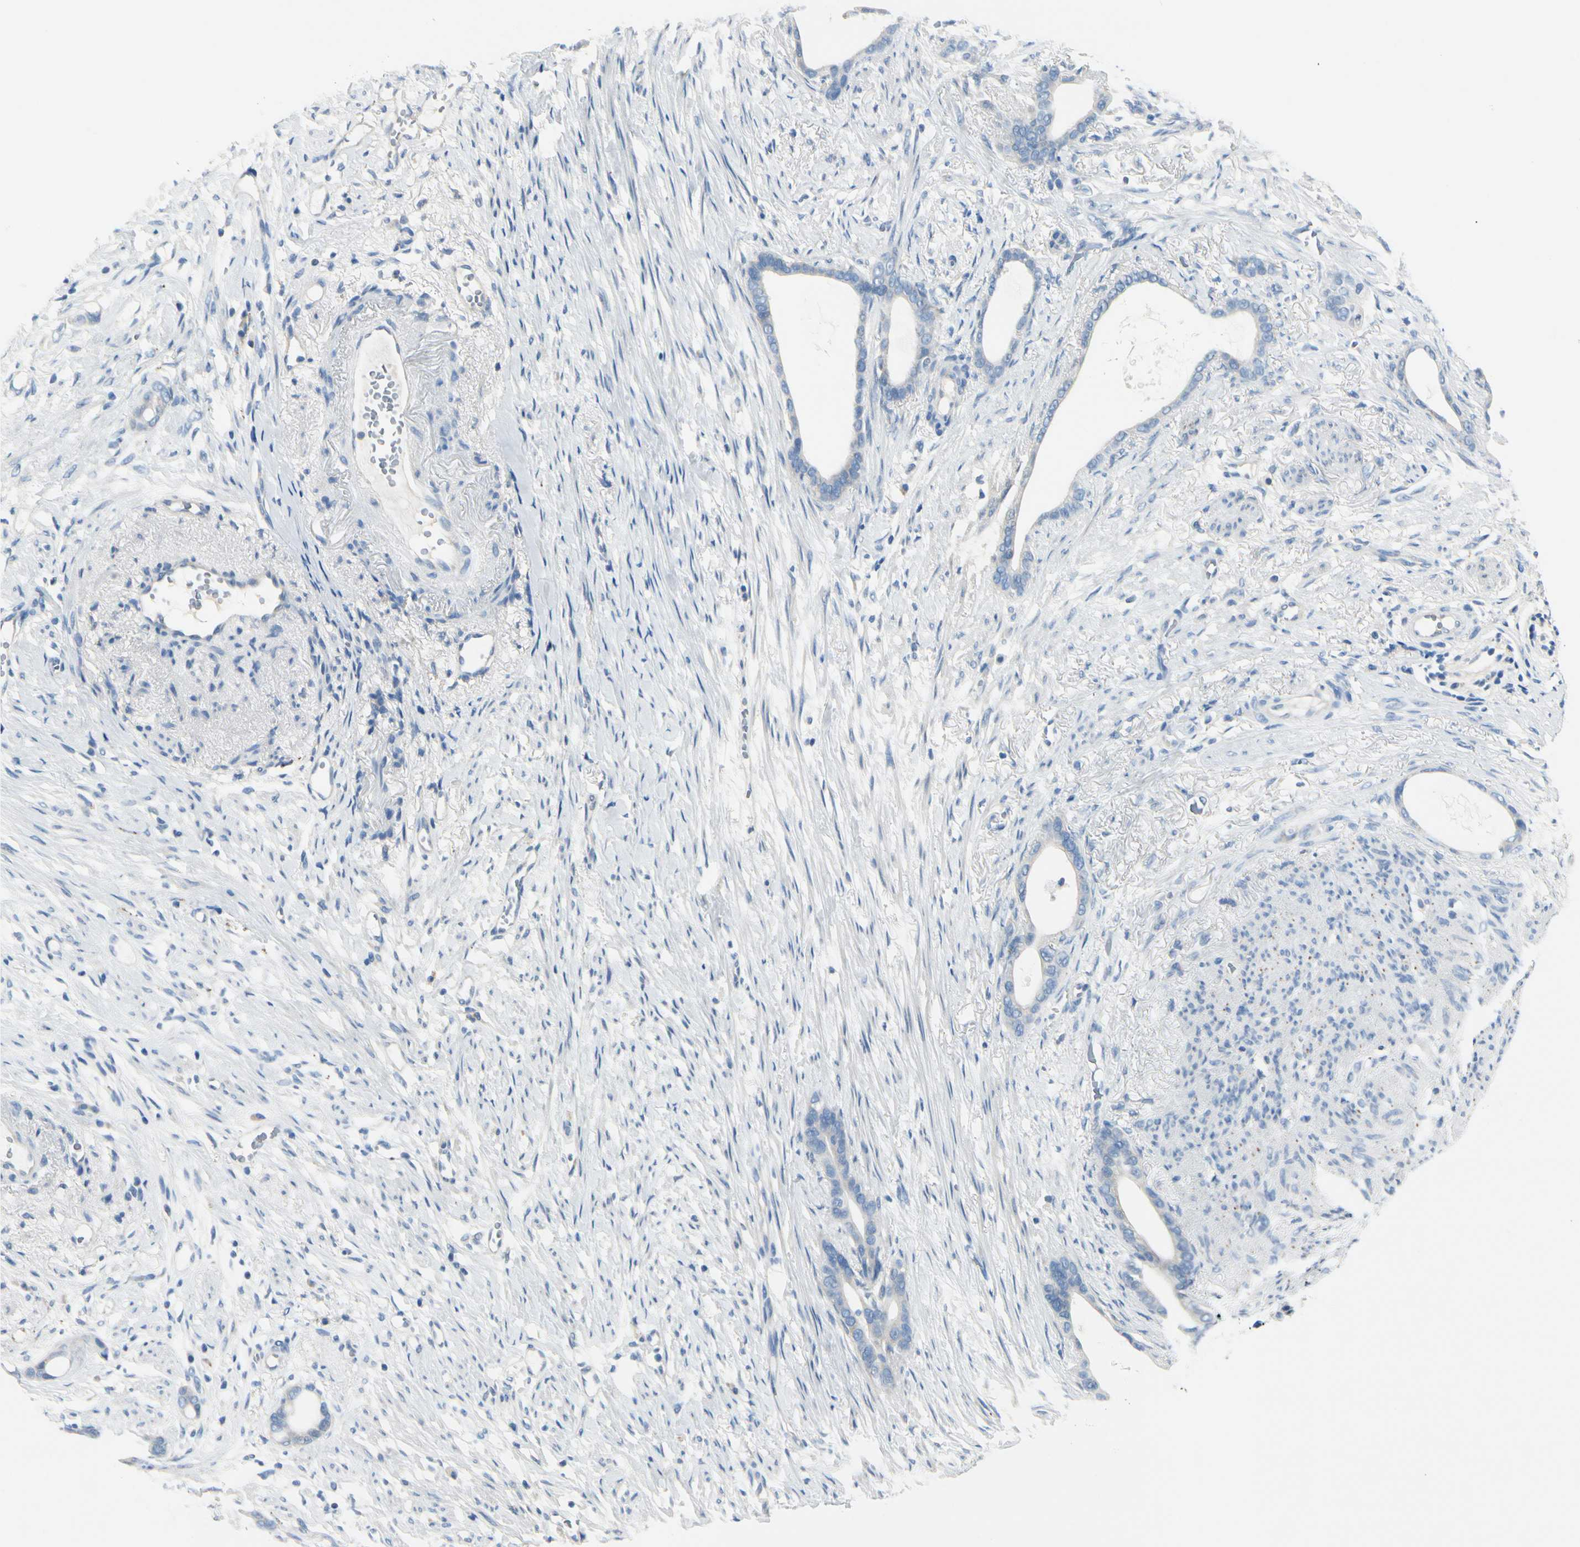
{"staining": {"intensity": "negative", "quantity": "none", "location": "none"}, "tissue": "stomach cancer", "cell_type": "Tumor cells", "image_type": "cancer", "snomed": [{"axis": "morphology", "description": "Adenocarcinoma, NOS"}, {"axis": "topography", "description": "Stomach"}], "caption": "A histopathology image of stomach adenocarcinoma stained for a protein displays no brown staining in tumor cells. Brightfield microscopy of IHC stained with DAB (3,3'-diaminobenzidine) (brown) and hematoxylin (blue), captured at high magnification.", "gene": "PEBP1", "patient": {"sex": "female", "age": 75}}